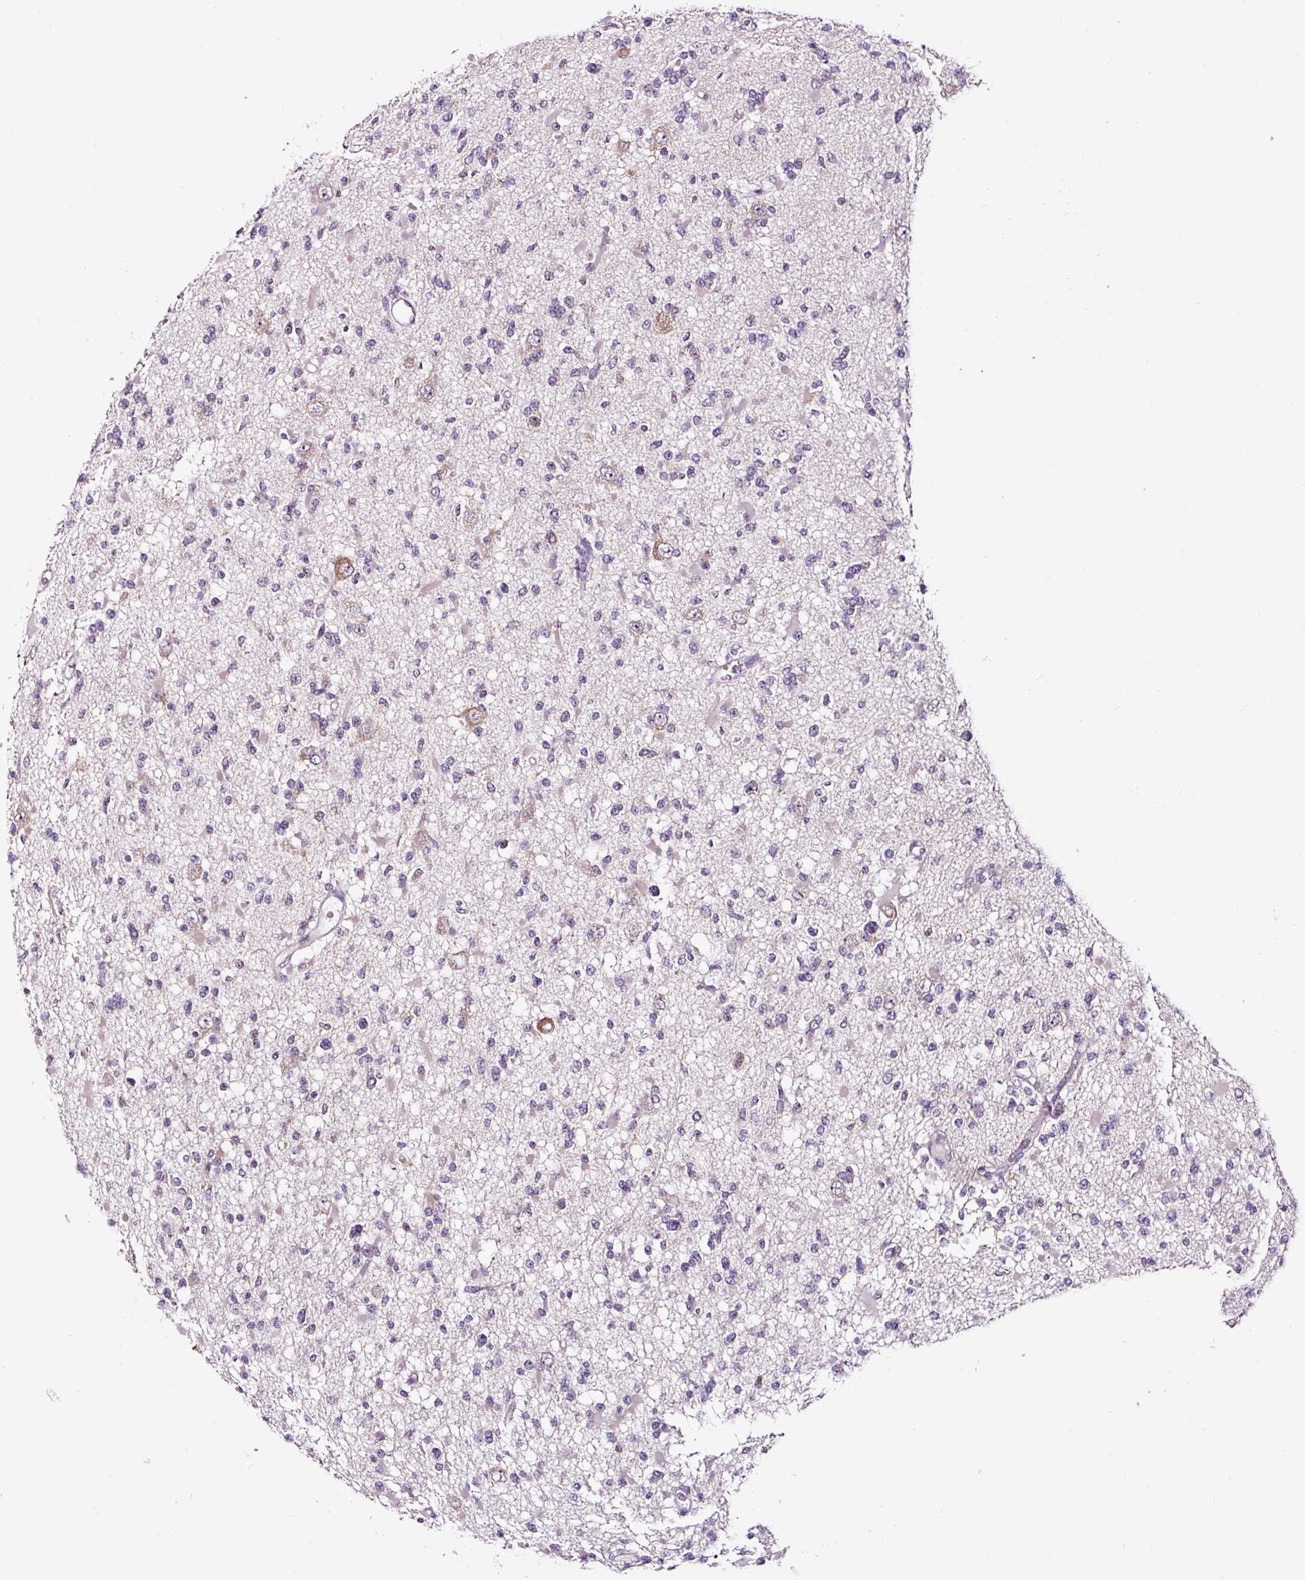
{"staining": {"intensity": "negative", "quantity": "none", "location": "none"}, "tissue": "glioma", "cell_type": "Tumor cells", "image_type": "cancer", "snomed": [{"axis": "morphology", "description": "Glioma, malignant, Low grade"}, {"axis": "topography", "description": "Brain"}], "caption": "There is no significant positivity in tumor cells of malignant glioma (low-grade). Nuclei are stained in blue.", "gene": "NOM1", "patient": {"sex": "female", "age": 22}}